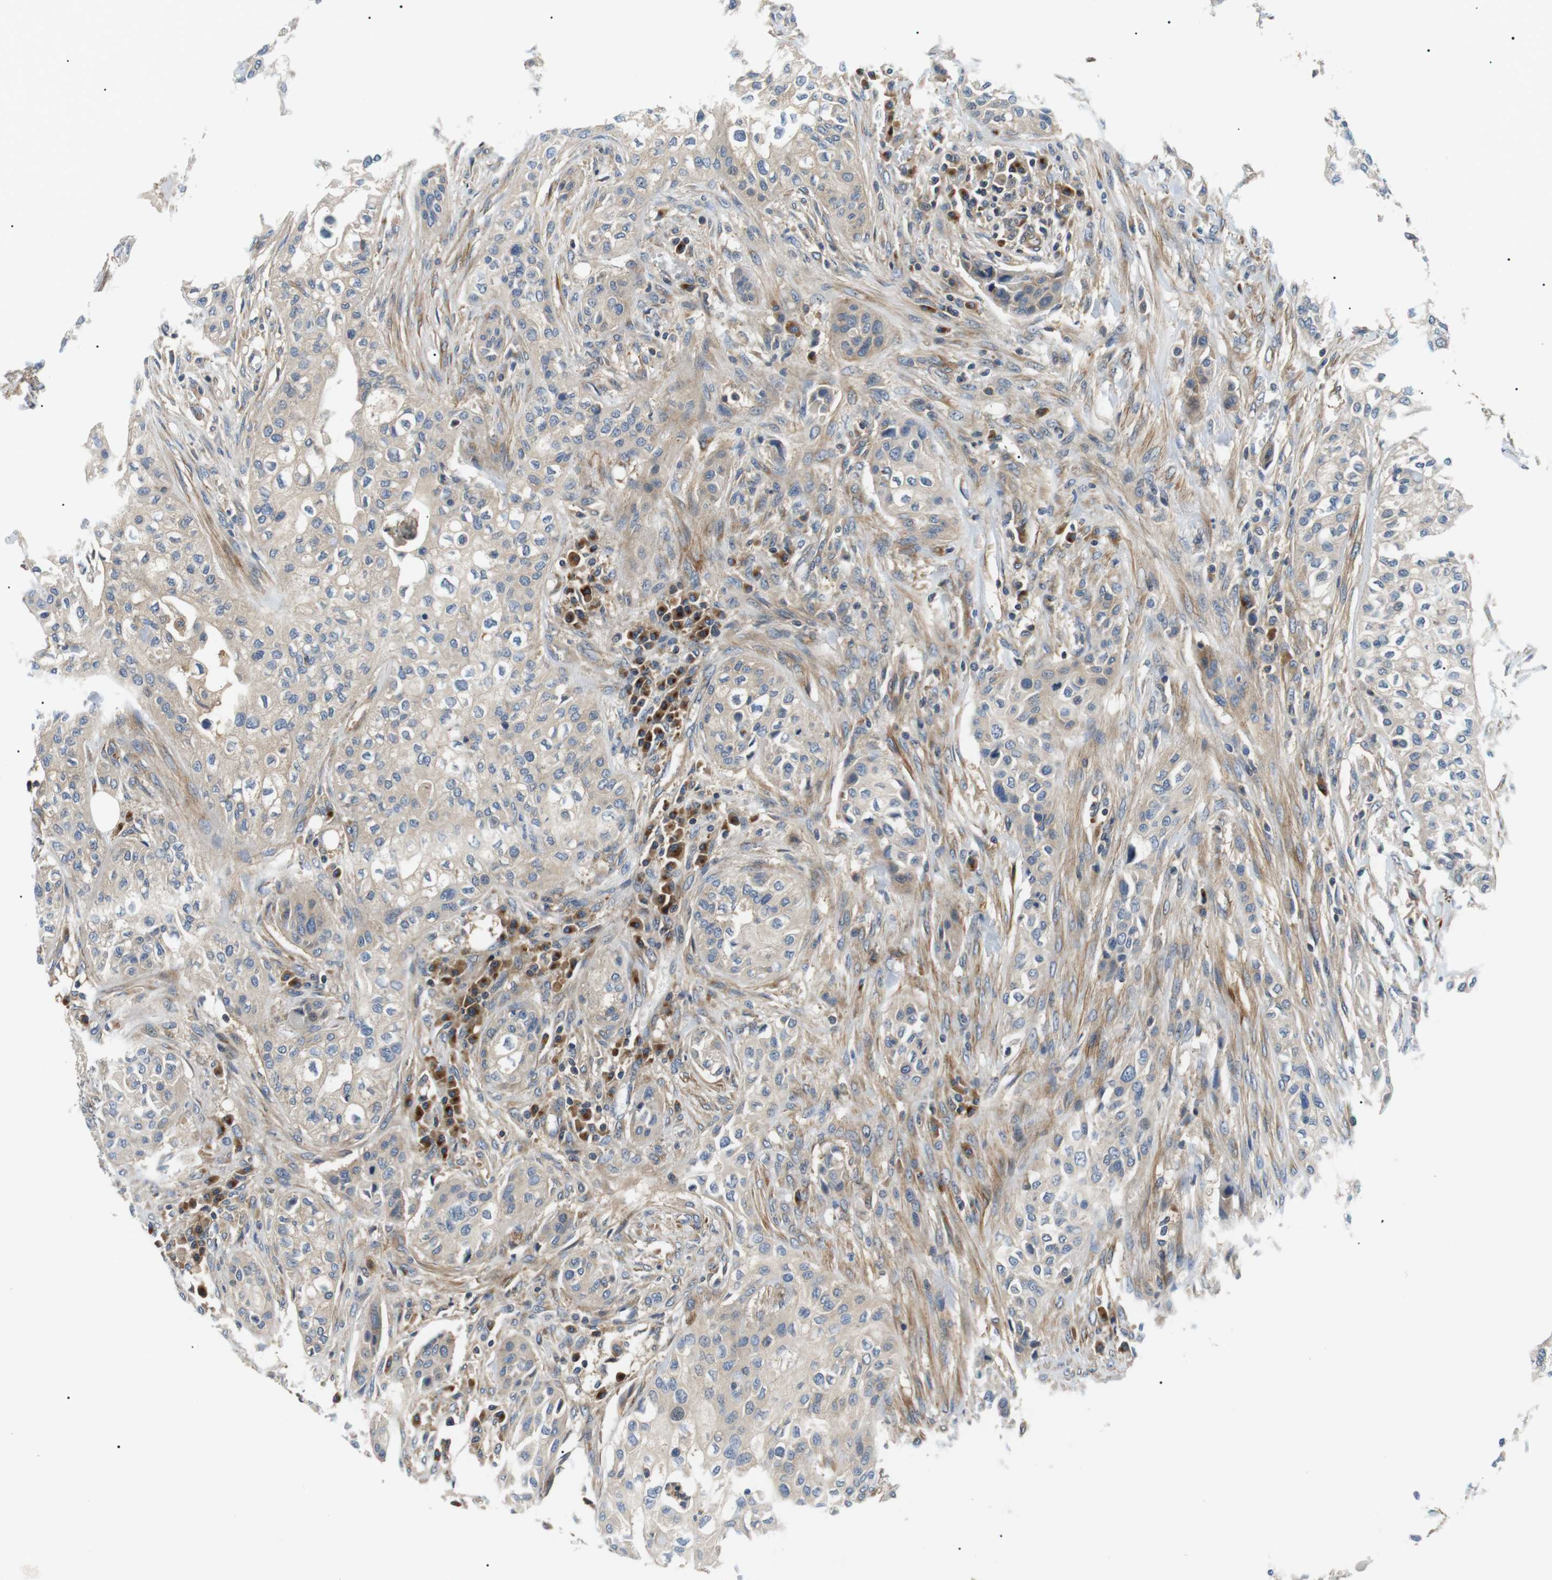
{"staining": {"intensity": "moderate", "quantity": "25%-75%", "location": "cytoplasmic/membranous"}, "tissue": "urothelial cancer", "cell_type": "Tumor cells", "image_type": "cancer", "snomed": [{"axis": "morphology", "description": "Urothelial carcinoma, High grade"}, {"axis": "topography", "description": "Urinary bladder"}], "caption": "Human urothelial cancer stained with a protein marker displays moderate staining in tumor cells.", "gene": "DIPK1A", "patient": {"sex": "male", "age": 74}}